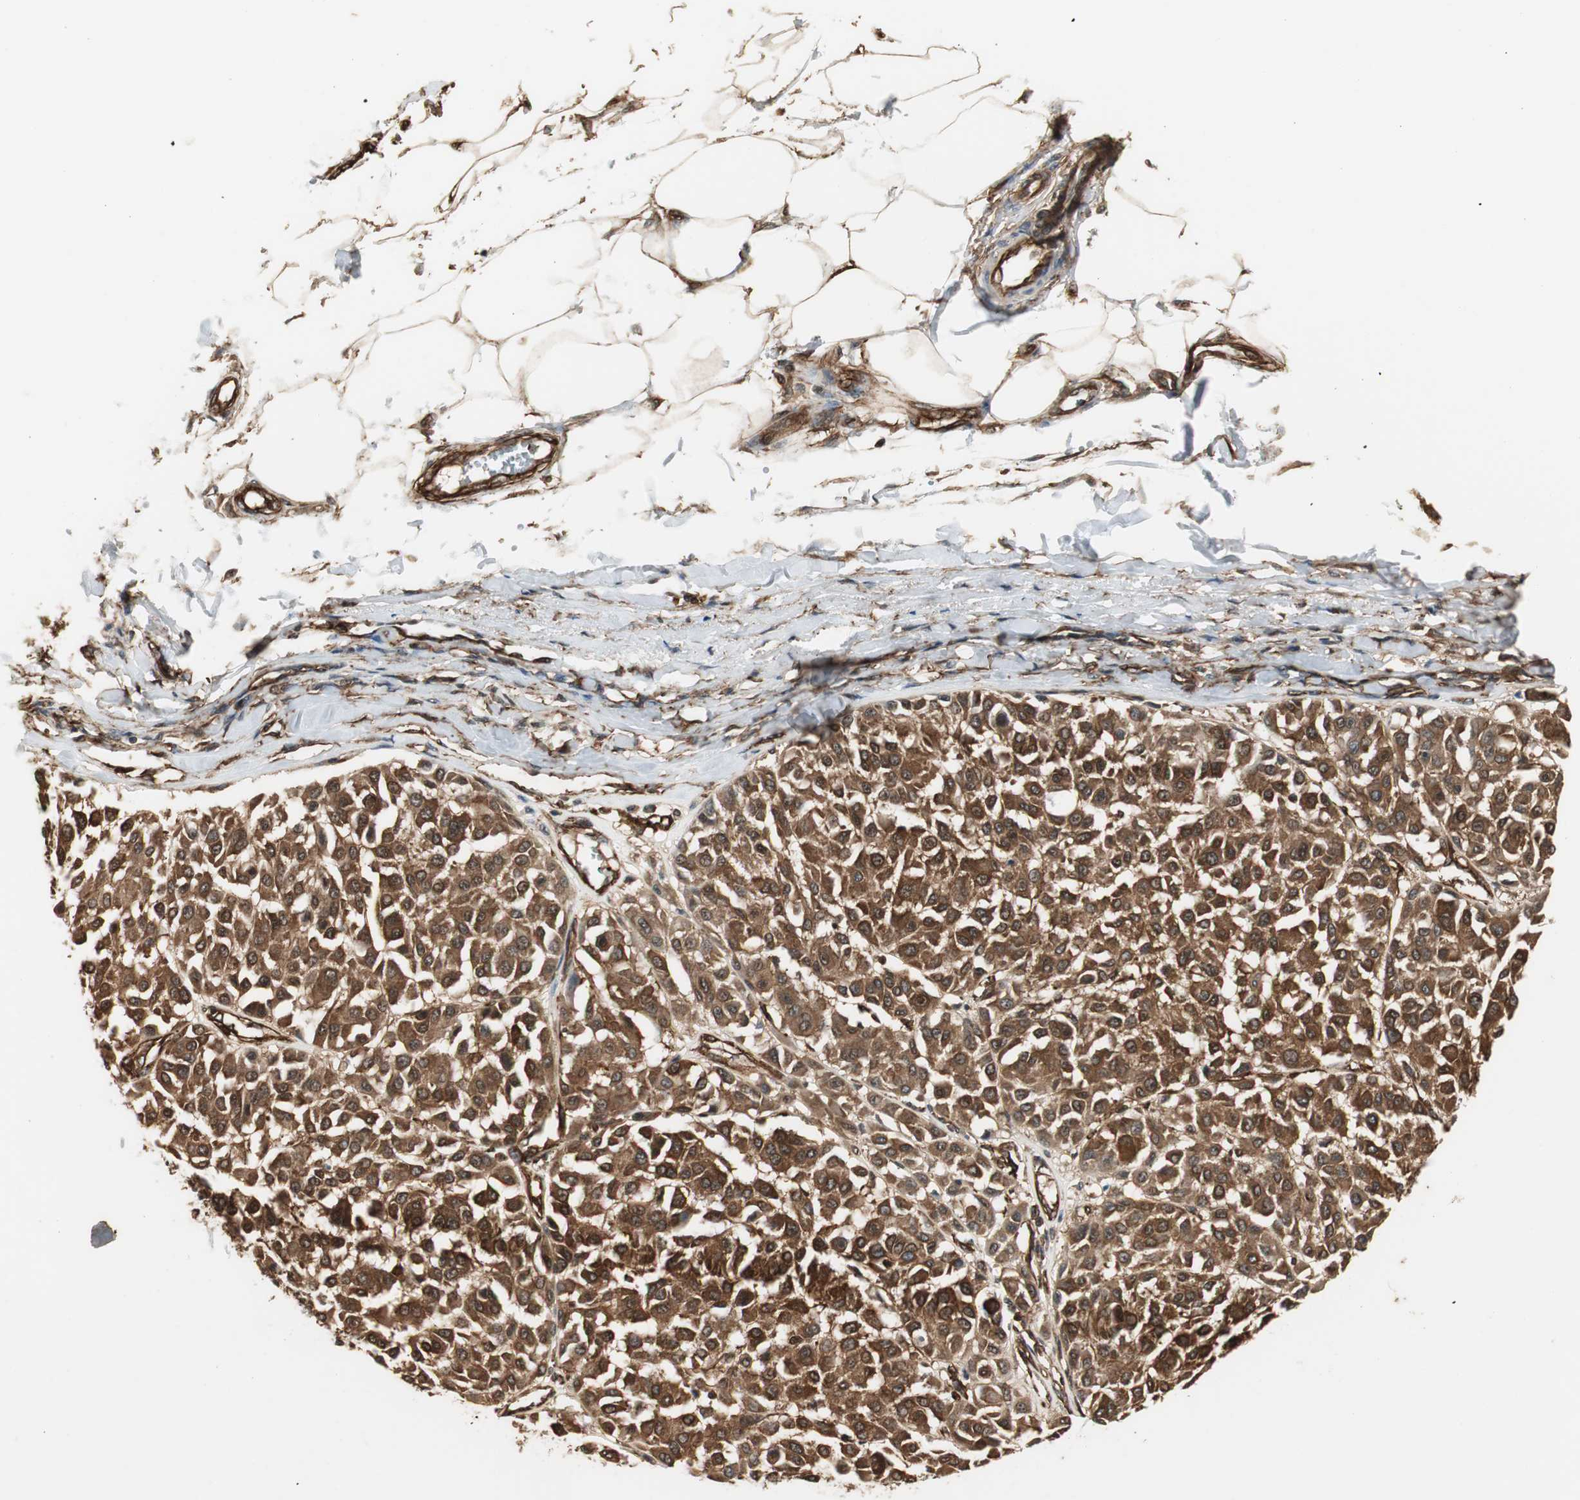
{"staining": {"intensity": "strong", "quantity": ">75%", "location": "cytoplasmic/membranous"}, "tissue": "melanoma", "cell_type": "Tumor cells", "image_type": "cancer", "snomed": [{"axis": "morphology", "description": "Malignant melanoma, Metastatic site"}, {"axis": "topography", "description": "Soft tissue"}], "caption": "Human melanoma stained for a protein (brown) exhibits strong cytoplasmic/membranous positive expression in approximately >75% of tumor cells.", "gene": "PTPN11", "patient": {"sex": "male", "age": 41}}